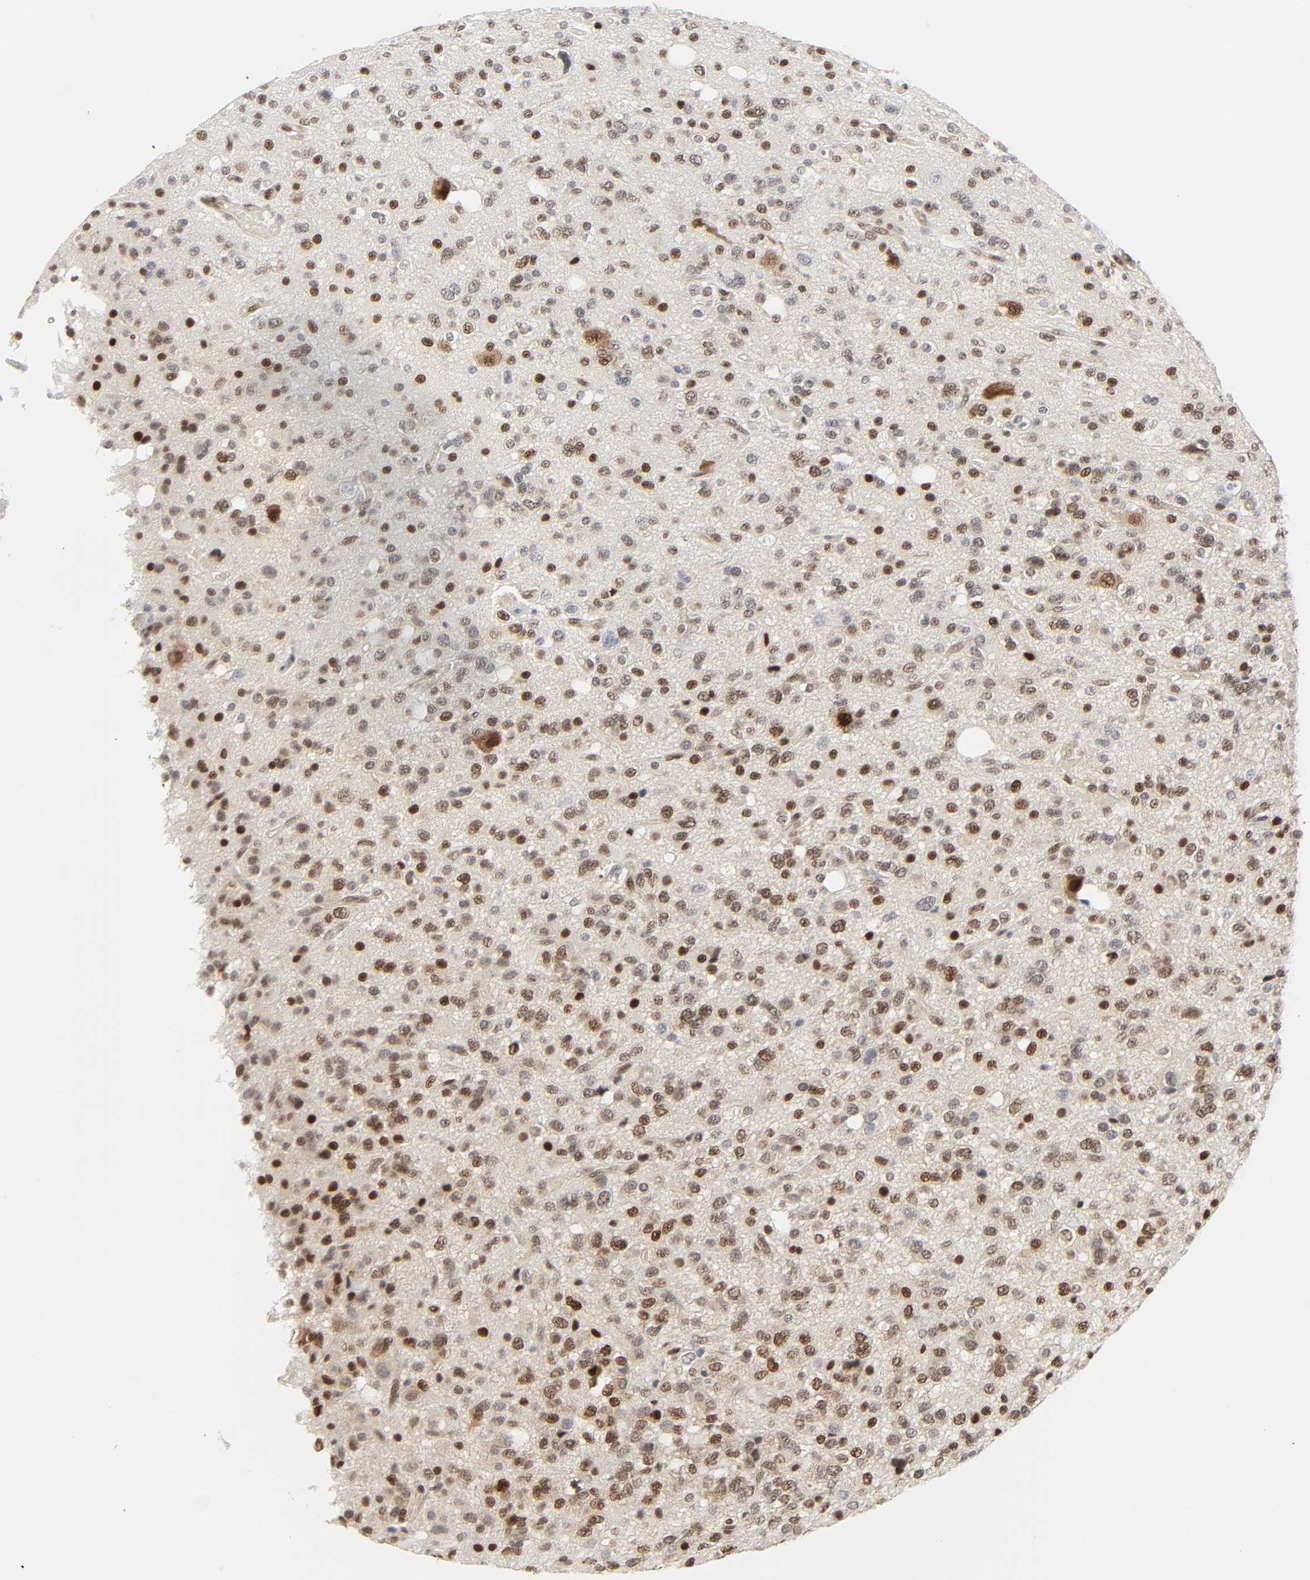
{"staining": {"intensity": "moderate", "quantity": "25%-75%", "location": "nuclear"}, "tissue": "glioma", "cell_type": "Tumor cells", "image_type": "cancer", "snomed": [{"axis": "morphology", "description": "Glioma, malignant, High grade"}, {"axis": "topography", "description": "Brain"}], "caption": "Approximately 25%-75% of tumor cells in glioma display moderate nuclear protein expression as visualized by brown immunohistochemical staining.", "gene": "ZBTB16", "patient": {"sex": "male", "age": 47}}